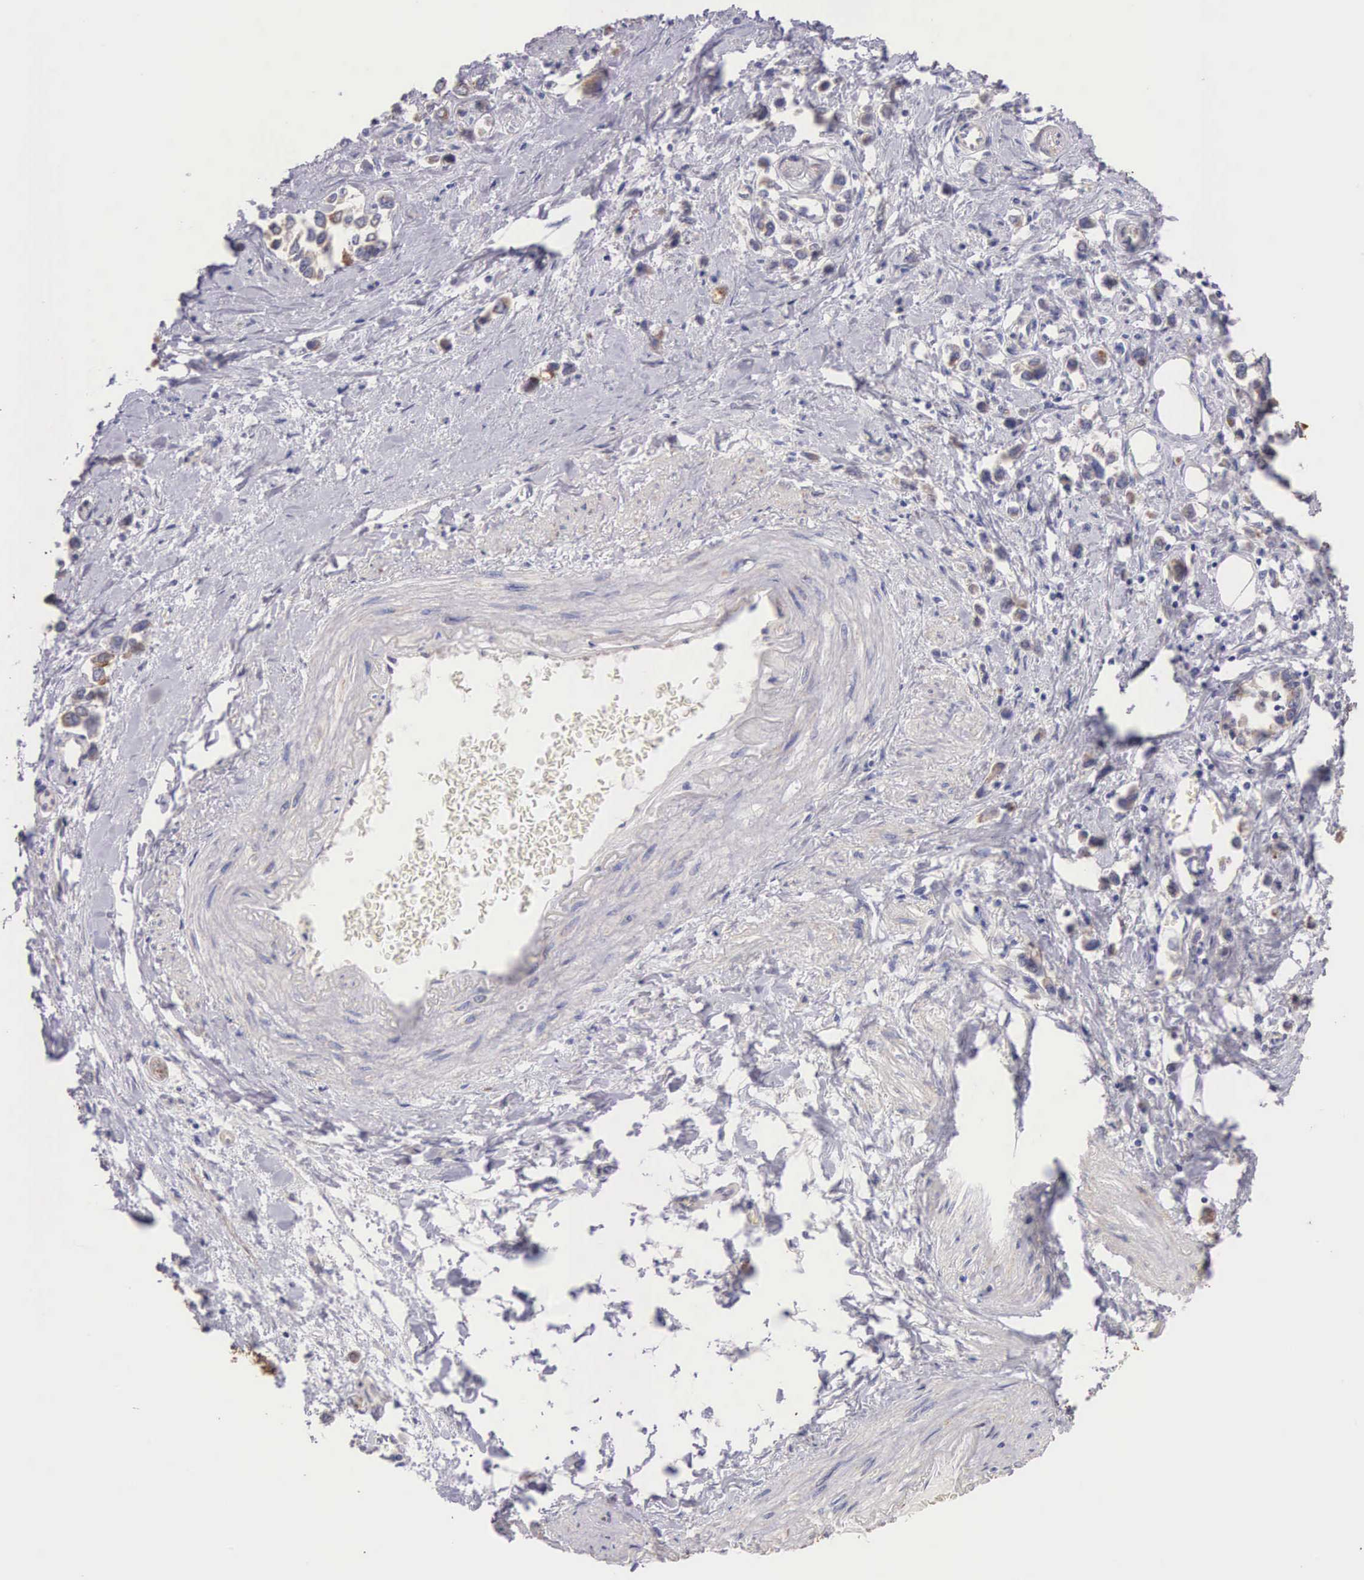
{"staining": {"intensity": "weak", "quantity": "25%-75%", "location": "cytoplasmic/membranous"}, "tissue": "stomach cancer", "cell_type": "Tumor cells", "image_type": "cancer", "snomed": [{"axis": "morphology", "description": "Adenocarcinoma, NOS"}, {"axis": "topography", "description": "Stomach, upper"}], "caption": "DAB (3,3'-diaminobenzidine) immunohistochemical staining of human adenocarcinoma (stomach) demonstrates weak cytoplasmic/membranous protein positivity in approximately 25%-75% of tumor cells.", "gene": "PIR", "patient": {"sex": "male", "age": 76}}